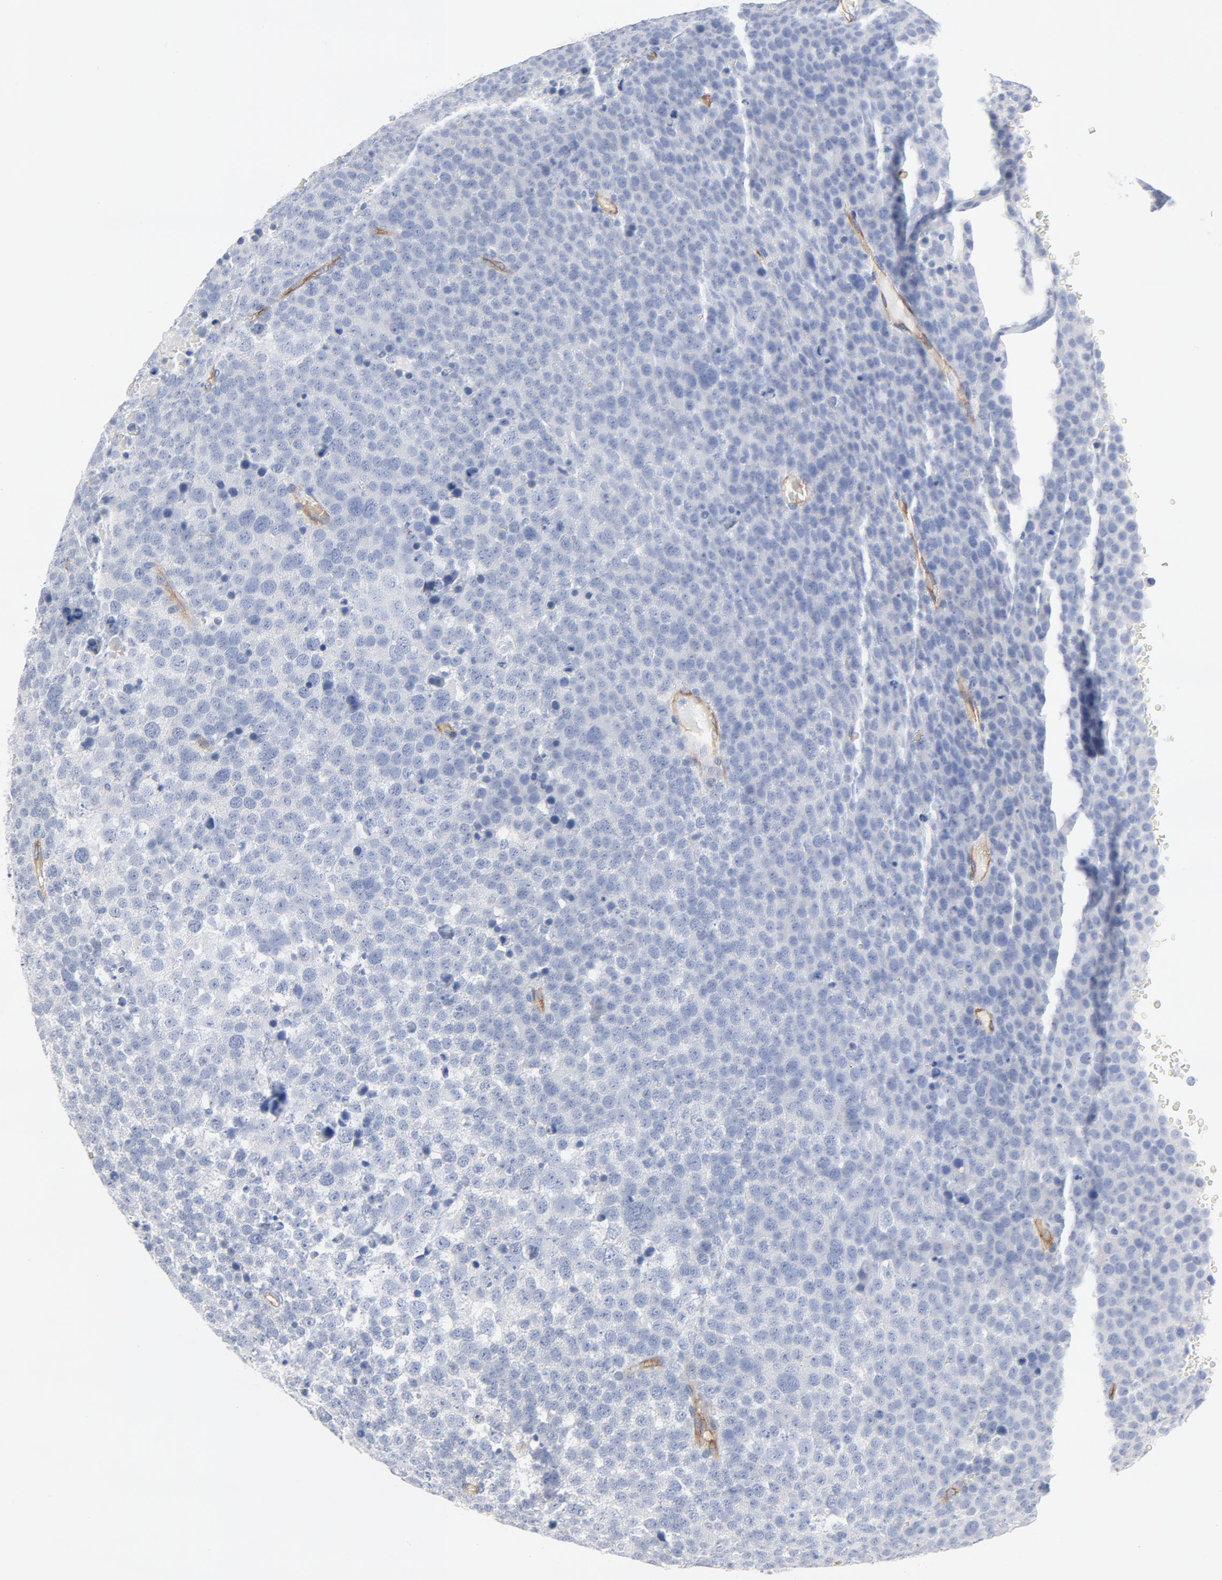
{"staining": {"intensity": "negative", "quantity": "none", "location": "none"}, "tissue": "testis cancer", "cell_type": "Tumor cells", "image_type": "cancer", "snomed": [{"axis": "morphology", "description": "Seminoma, NOS"}, {"axis": "topography", "description": "Testis"}], "caption": "Seminoma (testis) was stained to show a protein in brown. There is no significant expression in tumor cells.", "gene": "SHANK3", "patient": {"sex": "male", "age": 71}}